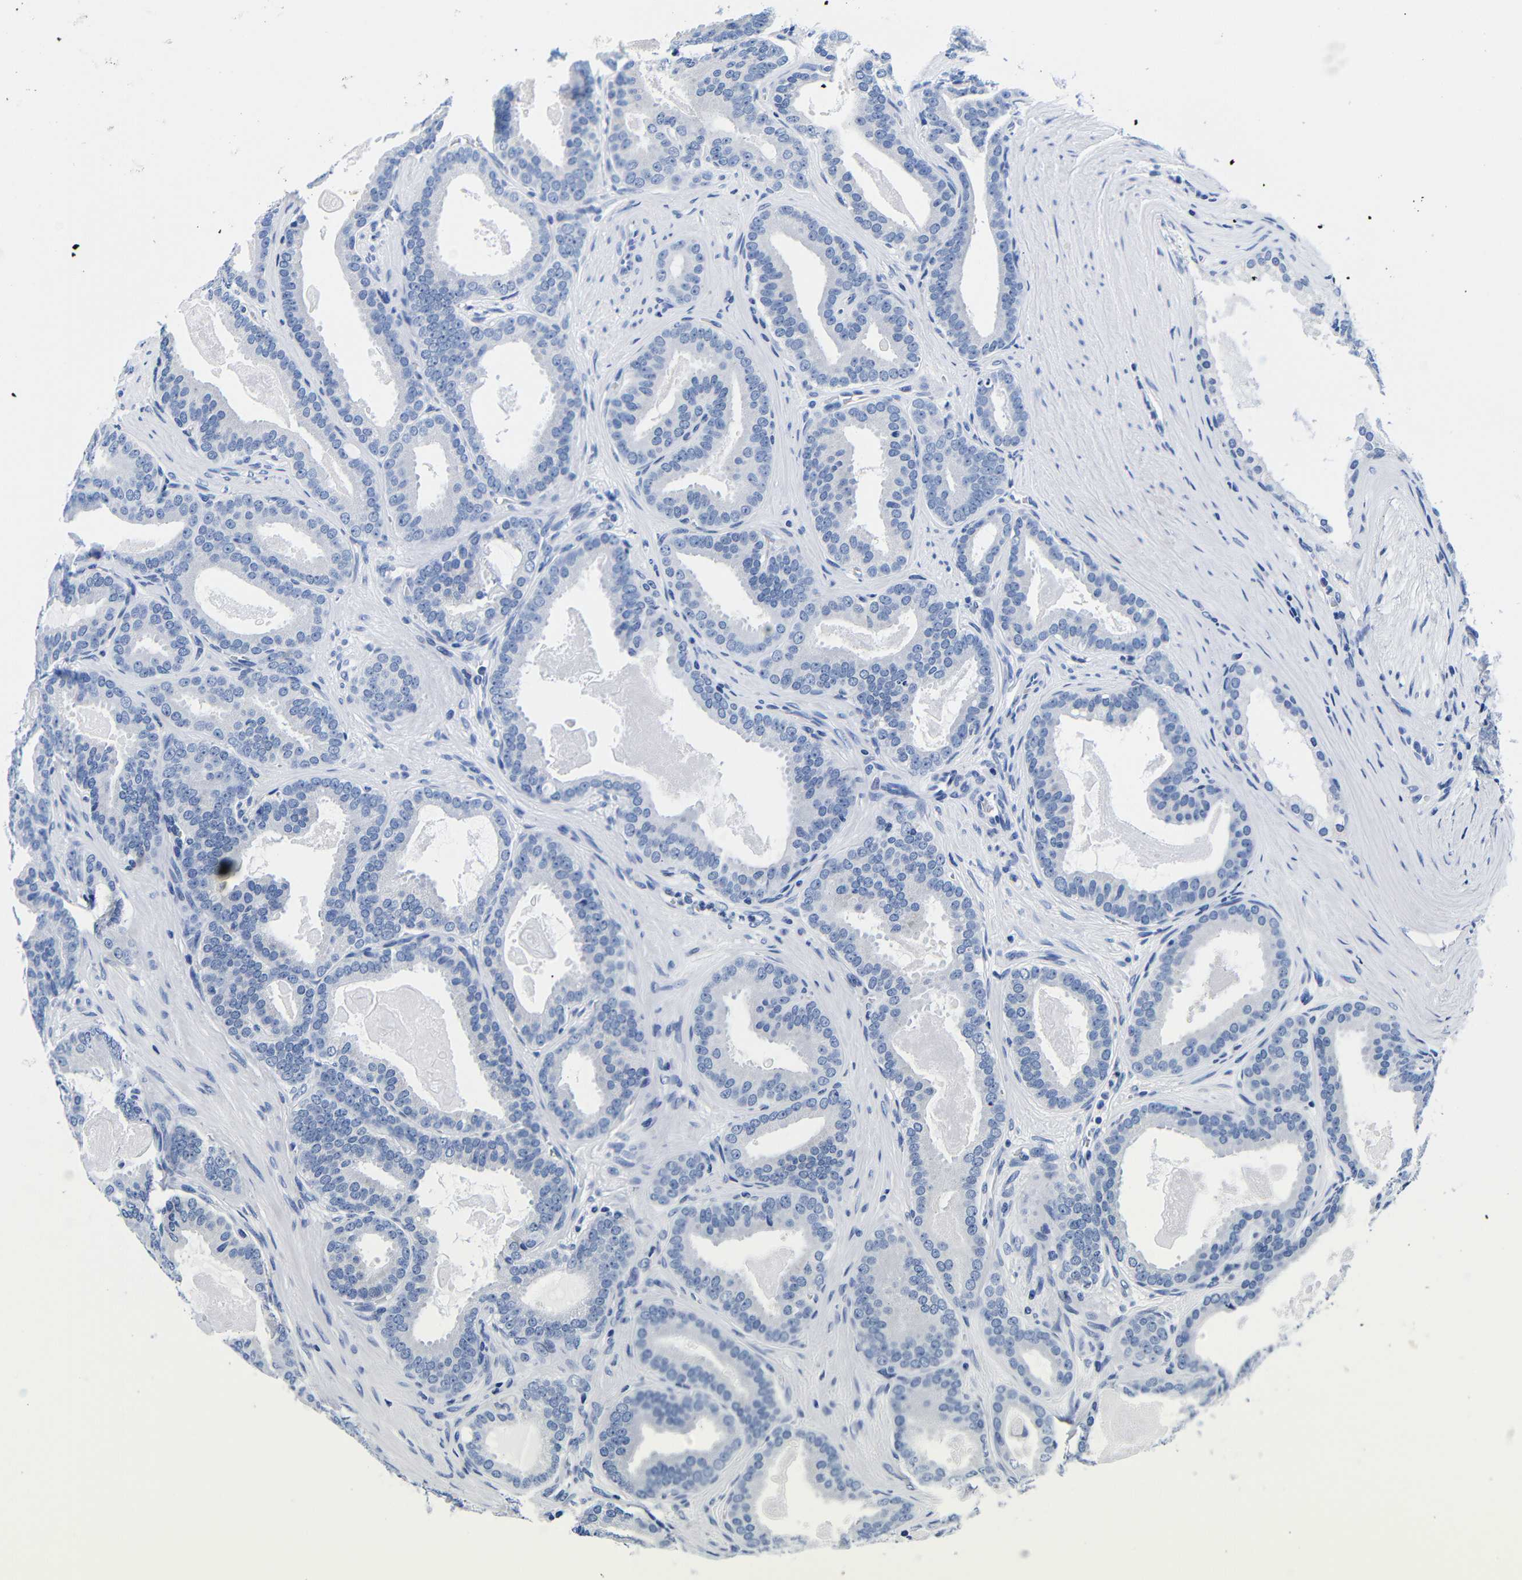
{"staining": {"intensity": "negative", "quantity": "none", "location": "none"}, "tissue": "prostate cancer", "cell_type": "Tumor cells", "image_type": "cancer", "snomed": [{"axis": "morphology", "description": "Adenocarcinoma, High grade"}, {"axis": "topography", "description": "Prostate"}], "caption": "Immunohistochemistry micrograph of neoplastic tissue: human prostate cancer (adenocarcinoma (high-grade)) stained with DAB demonstrates no significant protein expression in tumor cells.", "gene": "CLEC4G", "patient": {"sex": "male", "age": 60}}